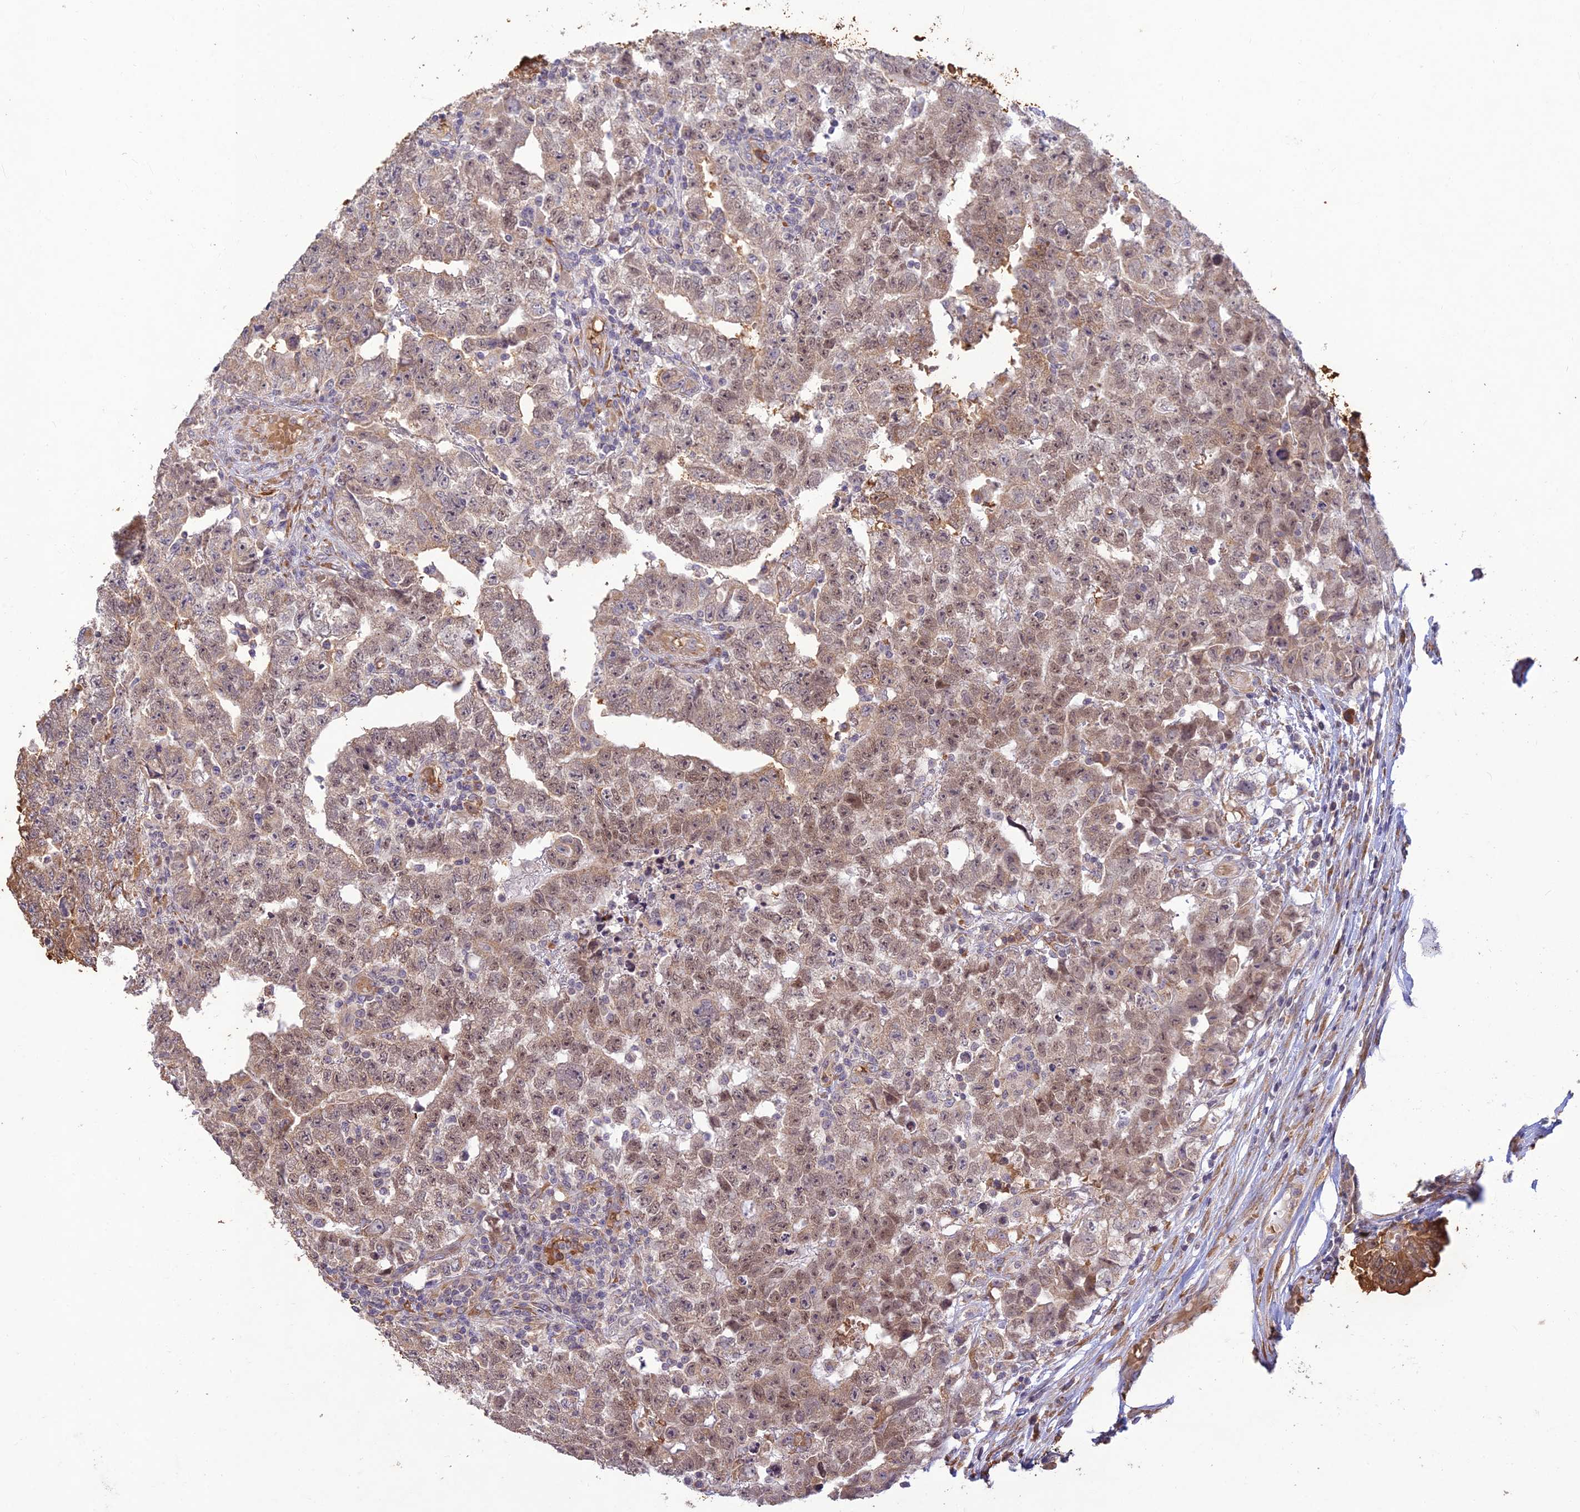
{"staining": {"intensity": "weak", "quantity": "25%-75%", "location": "nuclear"}, "tissue": "testis cancer", "cell_type": "Tumor cells", "image_type": "cancer", "snomed": [{"axis": "morphology", "description": "Carcinoma, Embryonal, NOS"}, {"axis": "topography", "description": "Testis"}], "caption": "Human testis cancer stained with a brown dye reveals weak nuclear positive staining in about 25%-75% of tumor cells.", "gene": "PPP1R11", "patient": {"sex": "male", "age": 25}}